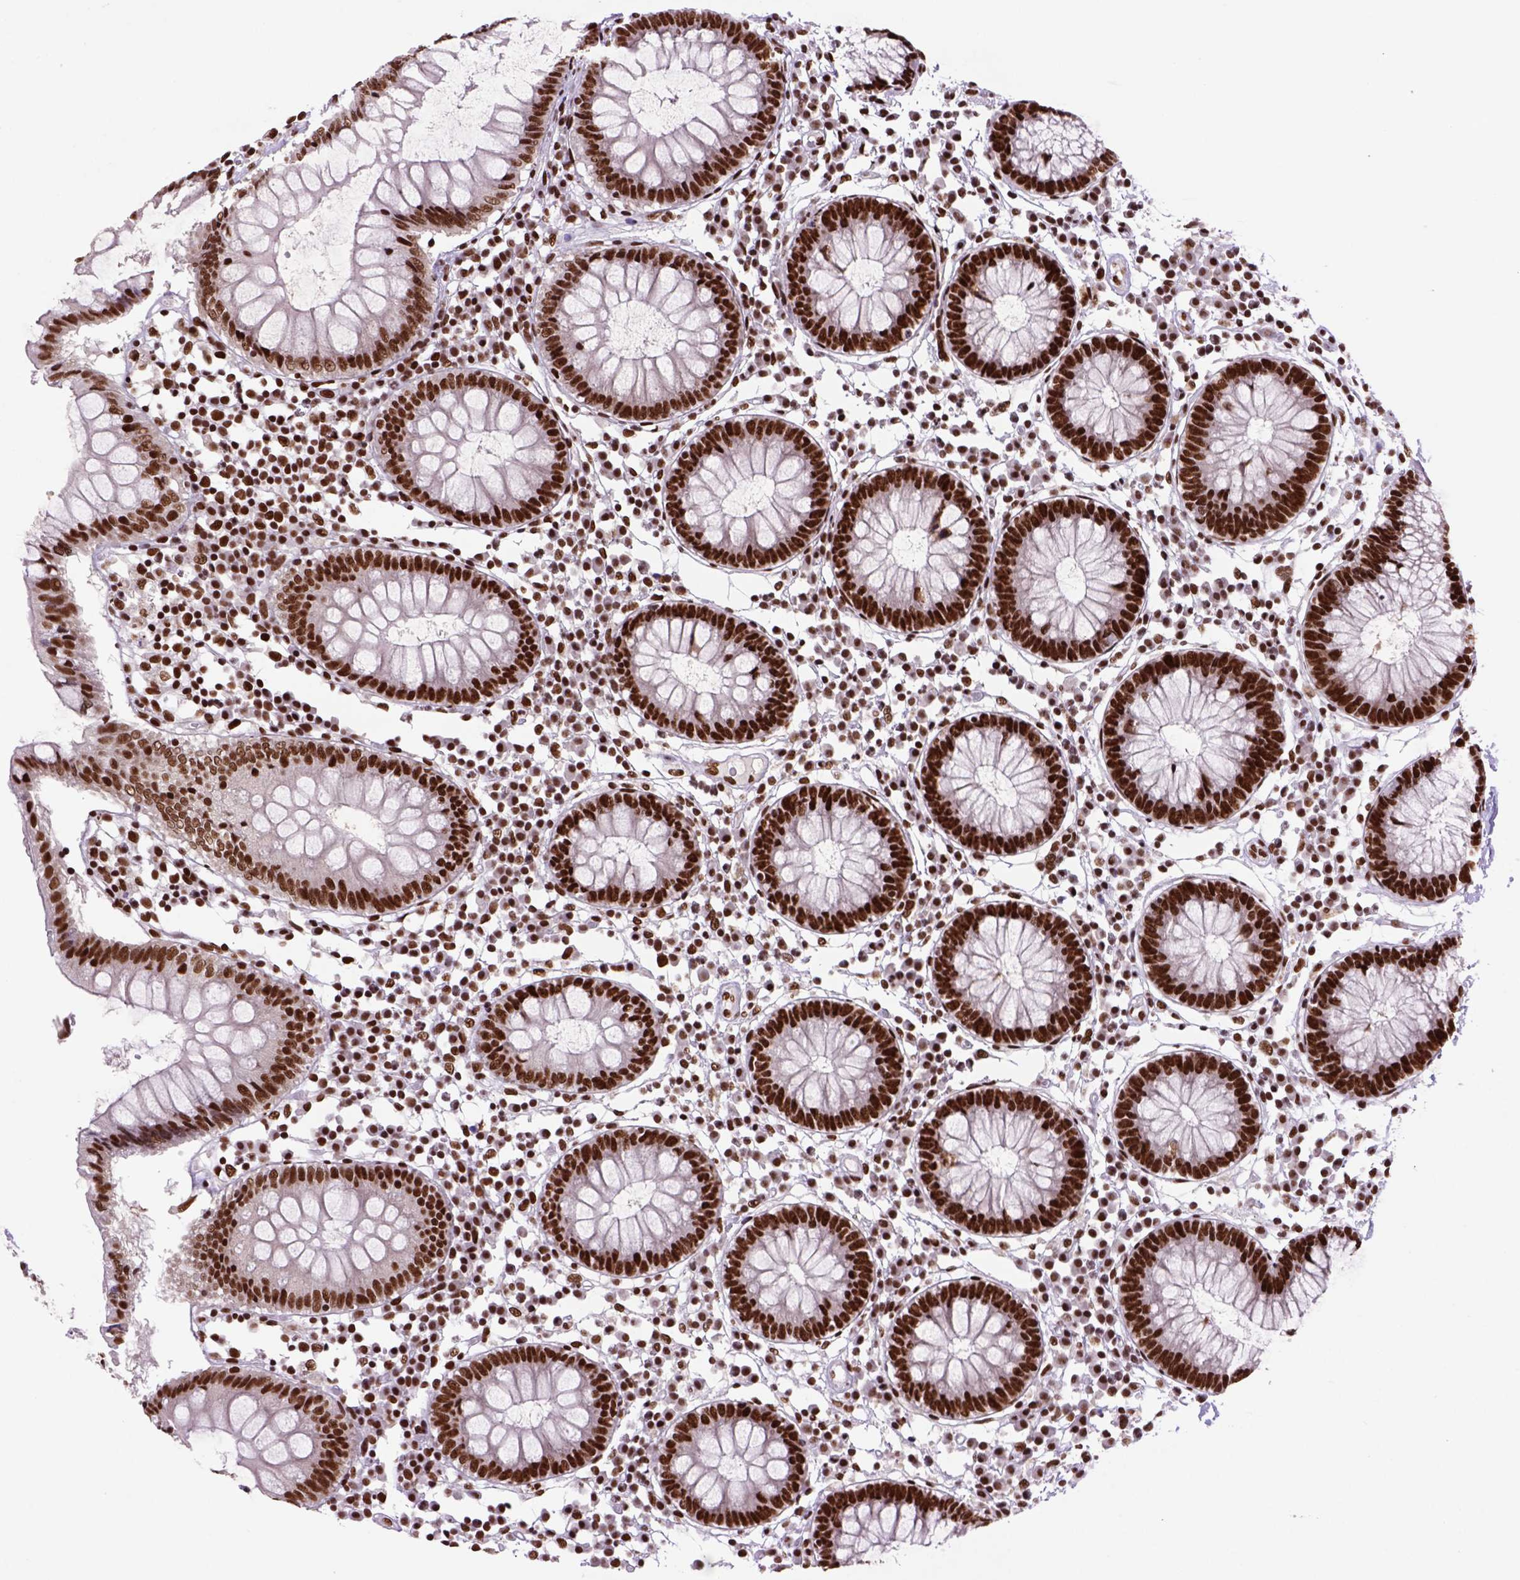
{"staining": {"intensity": "strong", "quantity": ">75%", "location": "nuclear"}, "tissue": "colon", "cell_type": "Endothelial cells", "image_type": "normal", "snomed": [{"axis": "morphology", "description": "Normal tissue, NOS"}, {"axis": "morphology", "description": "Adenocarcinoma, NOS"}, {"axis": "topography", "description": "Colon"}], "caption": "Protein expression analysis of normal colon exhibits strong nuclear expression in about >75% of endothelial cells. (Brightfield microscopy of DAB IHC at high magnification).", "gene": "NSMCE2", "patient": {"sex": "male", "age": 83}}